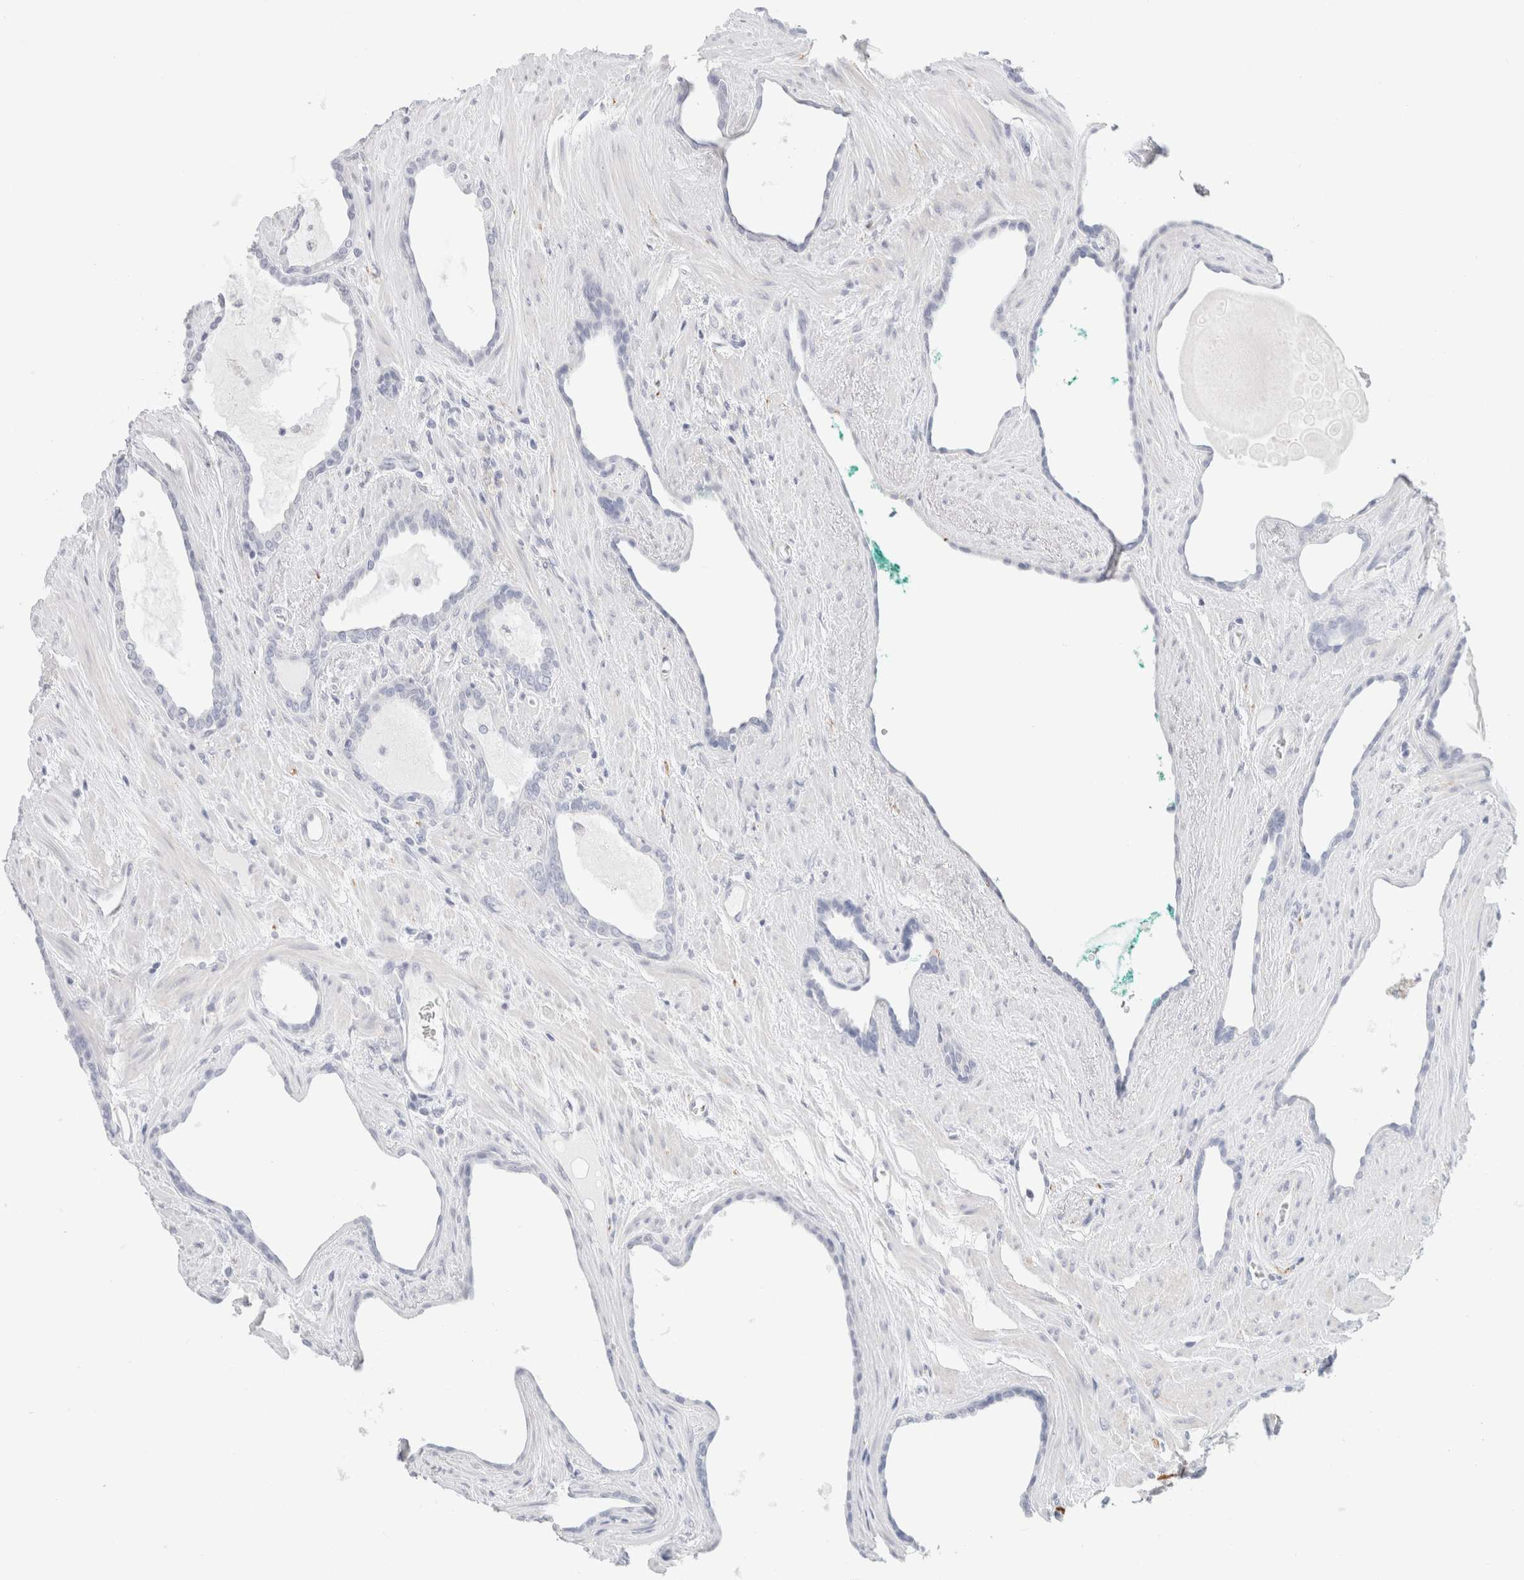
{"staining": {"intensity": "negative", "quantity": "none", "location": "none"}, "tissue": "prostate cancer", "cell_type": "Tumor cells", "image_type": "cancer", "snomed": [{"axis": "morphology", "description": "Adenocarcinoma, Low grade"}, {"axis": "topography", "description": "Prostate"}], "caption": "A high-resolution micrograph shows immunohistochemistry staining of prostate cancer, which reveals no significant positivity in tumor cells.", "gene": "RTN4", "patient": {"sex": "male", "age": 70}}